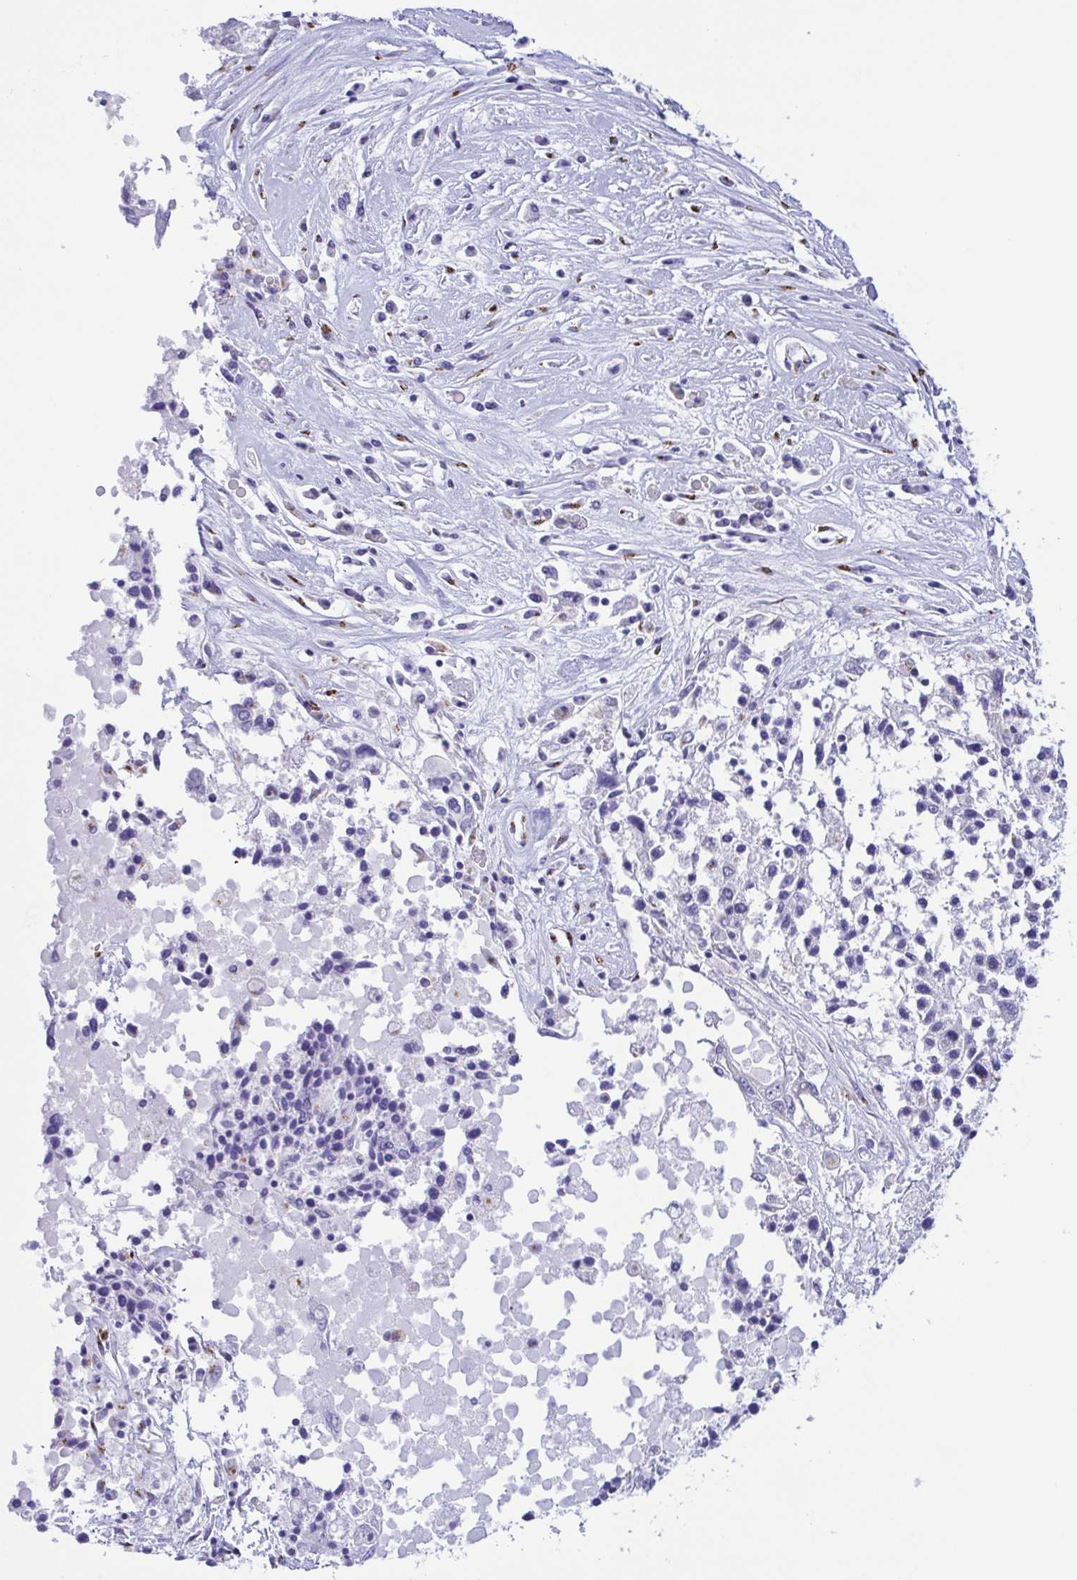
{"staining": {"intensity": "negative", "quantity": "none", "location": "none"}, "tissue": "ovarian cancer", "cell_type": "Tumor cells", "image_type": "cancer", "snomed": [{"axis": "morphology", "description": "Carcinoma, endometroid"}, {"axis": "topography", "description": "Ovary"}], "caption": "An immunohistochemistry histopathology image of ovarian cancer is shown. There is no staining in tumor cells of ovarian cancer.", "gene": "SULT1B1", "patient": {"sex": "female", "age": 62}}